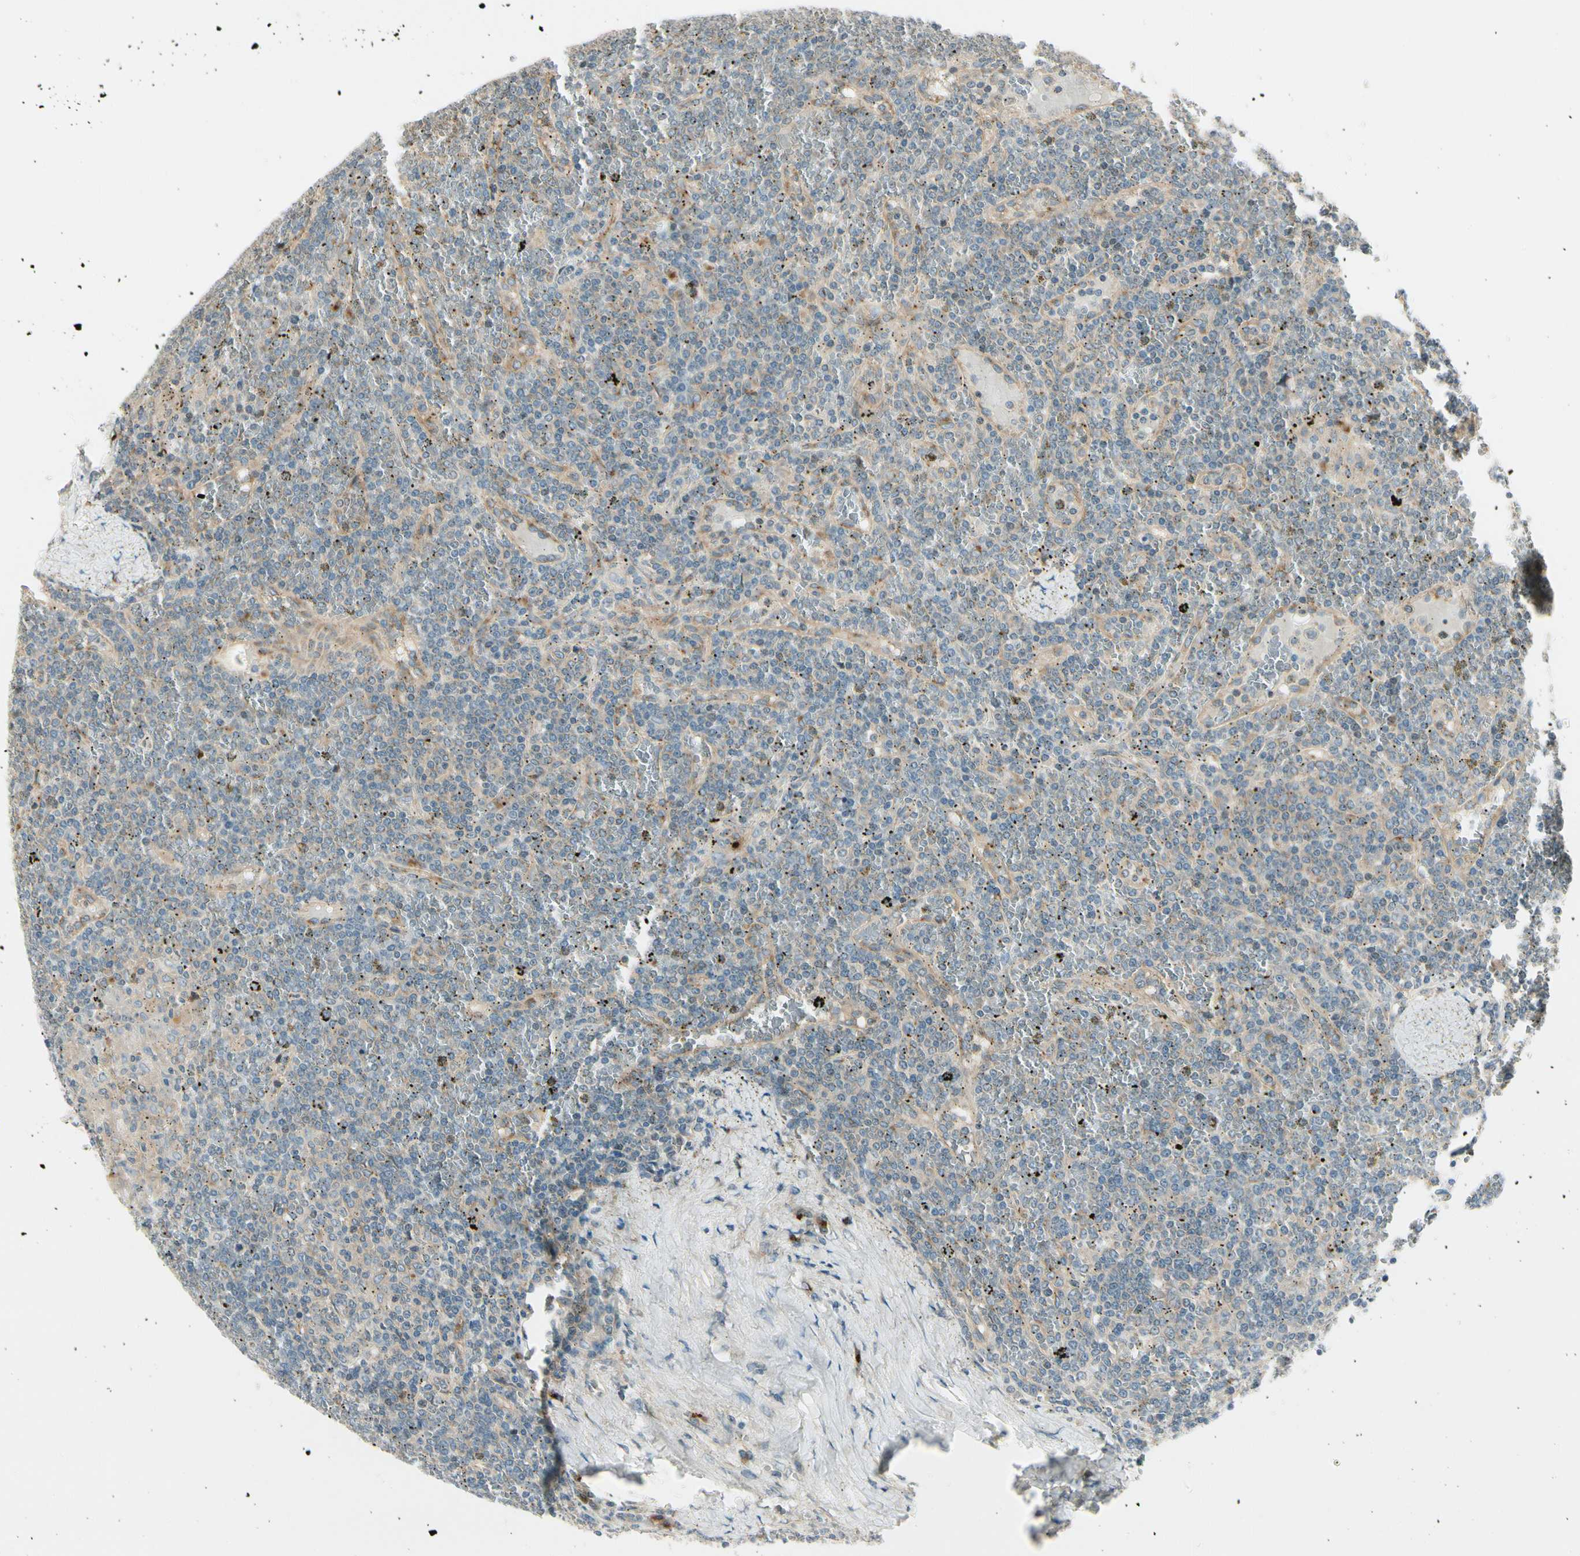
{"staining": {"intensity": "weak", "quantity": "25%-75%", "location": "cytoplasmic/membranous"}, "tissue": "lymphoma", "cell_type": "Tumor cells", "image_type": "cancer", "snomed": [{"axis": "morphology", "description": "Malignant lymphoma, non-Hodgkin's type, Low grade"}, {"axis": "topography", "description": "Spleen"}], "caption": "Immunohistochemical staining of lymphoma demonstrates low levels of weak cytoplasmic/membranous expression in approximately 25%-75% of tumor cells. (IHC, brightfield microscopy, high magnification).", "gene": "MANSC1", "patient": {"sex": "female", "age": 19}}